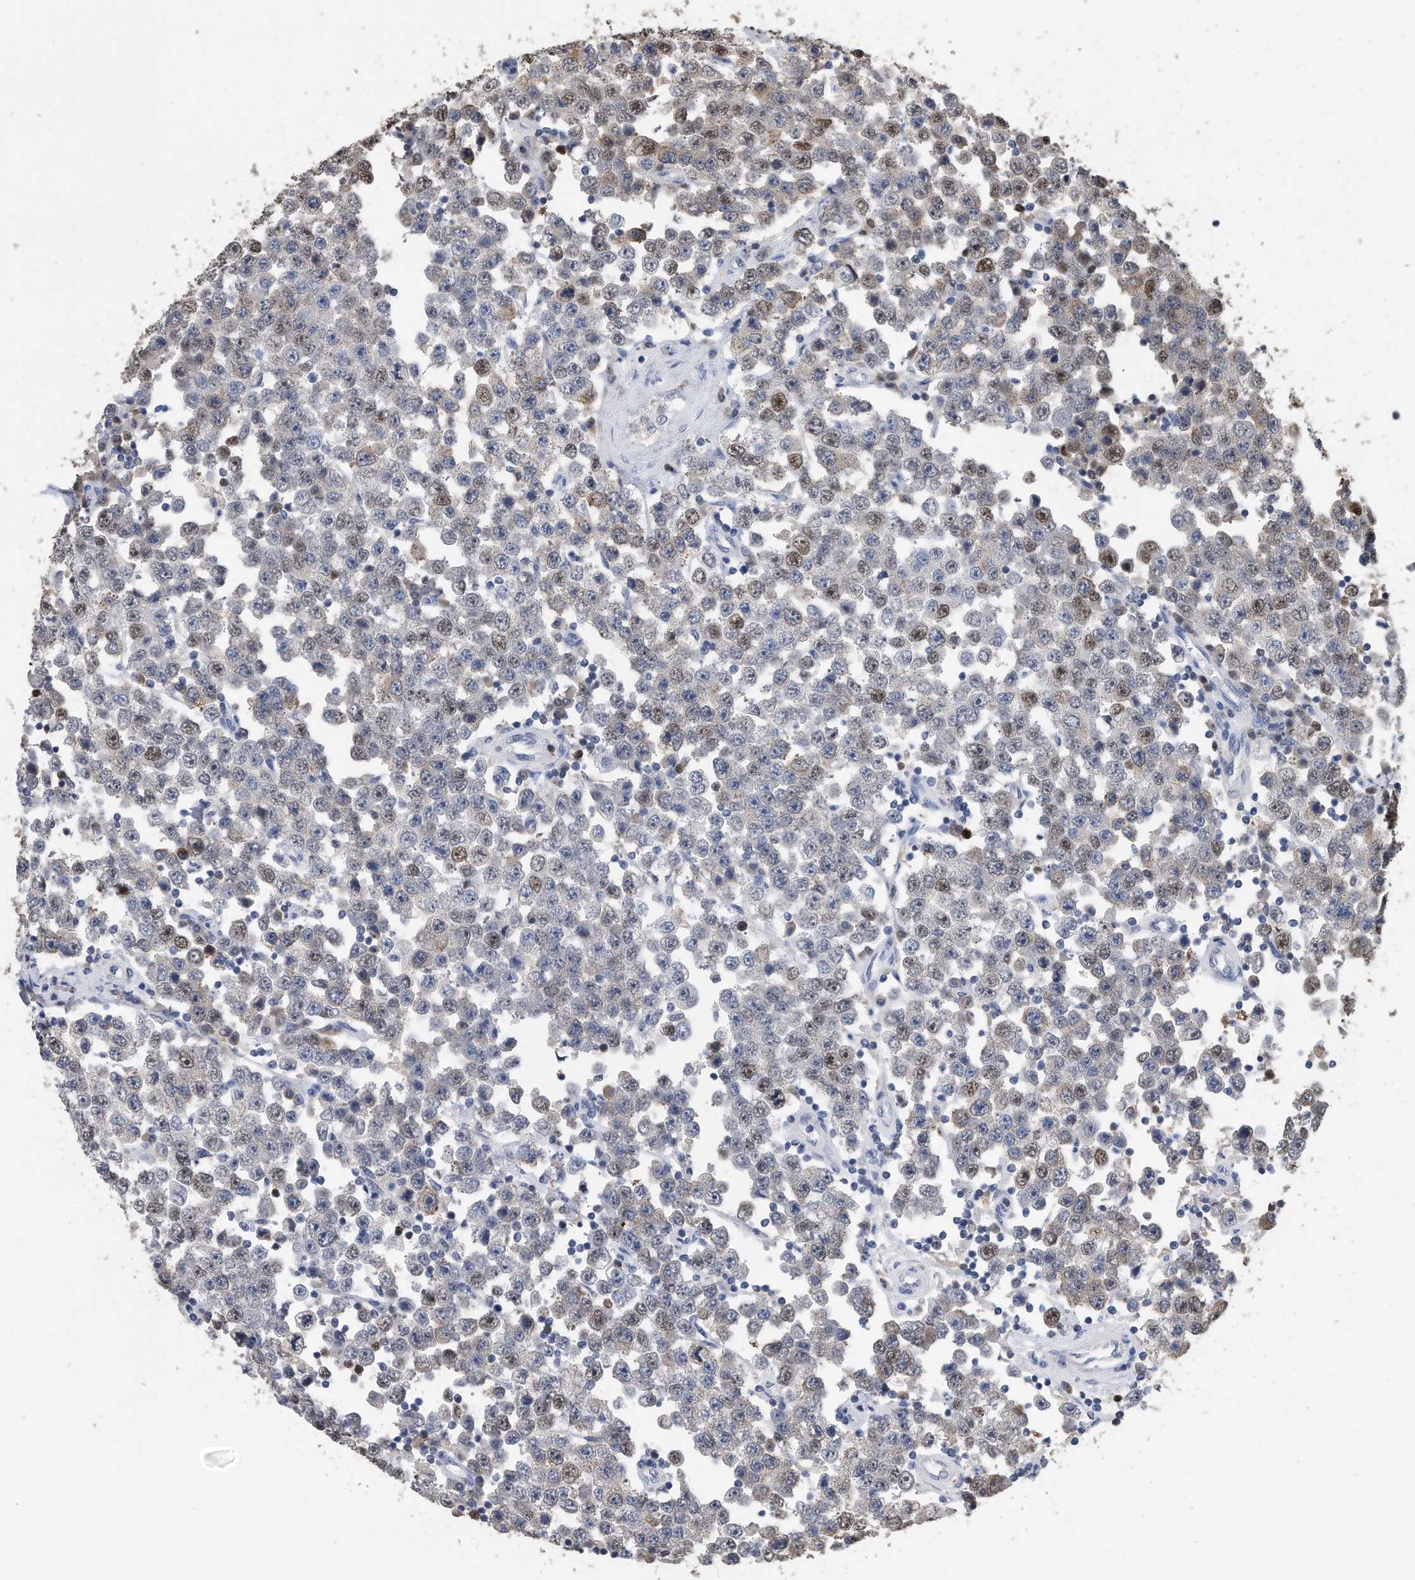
{"staining": {"intensity": "moderate", "quantity": "<25%", "location": "nuclear"}, "tissue": "testis cancer", "cell_type": "Tumor cells", "image_type": "cancer", "snomed": [{"axis": "morphology", "description": "Seminoma, NOS"}, {"axis": "topography", "description": "Testis"}], "caption": "Seminoma (testis) stained with DAB (3,3'-diaminobenzidine) immunohistochemistry (IHC) shows low levels of moderate nuclear staining in approximately <25% of tumor cells.", "gene": "PCNA", "patient": {"sex": "male", "age": 28}}